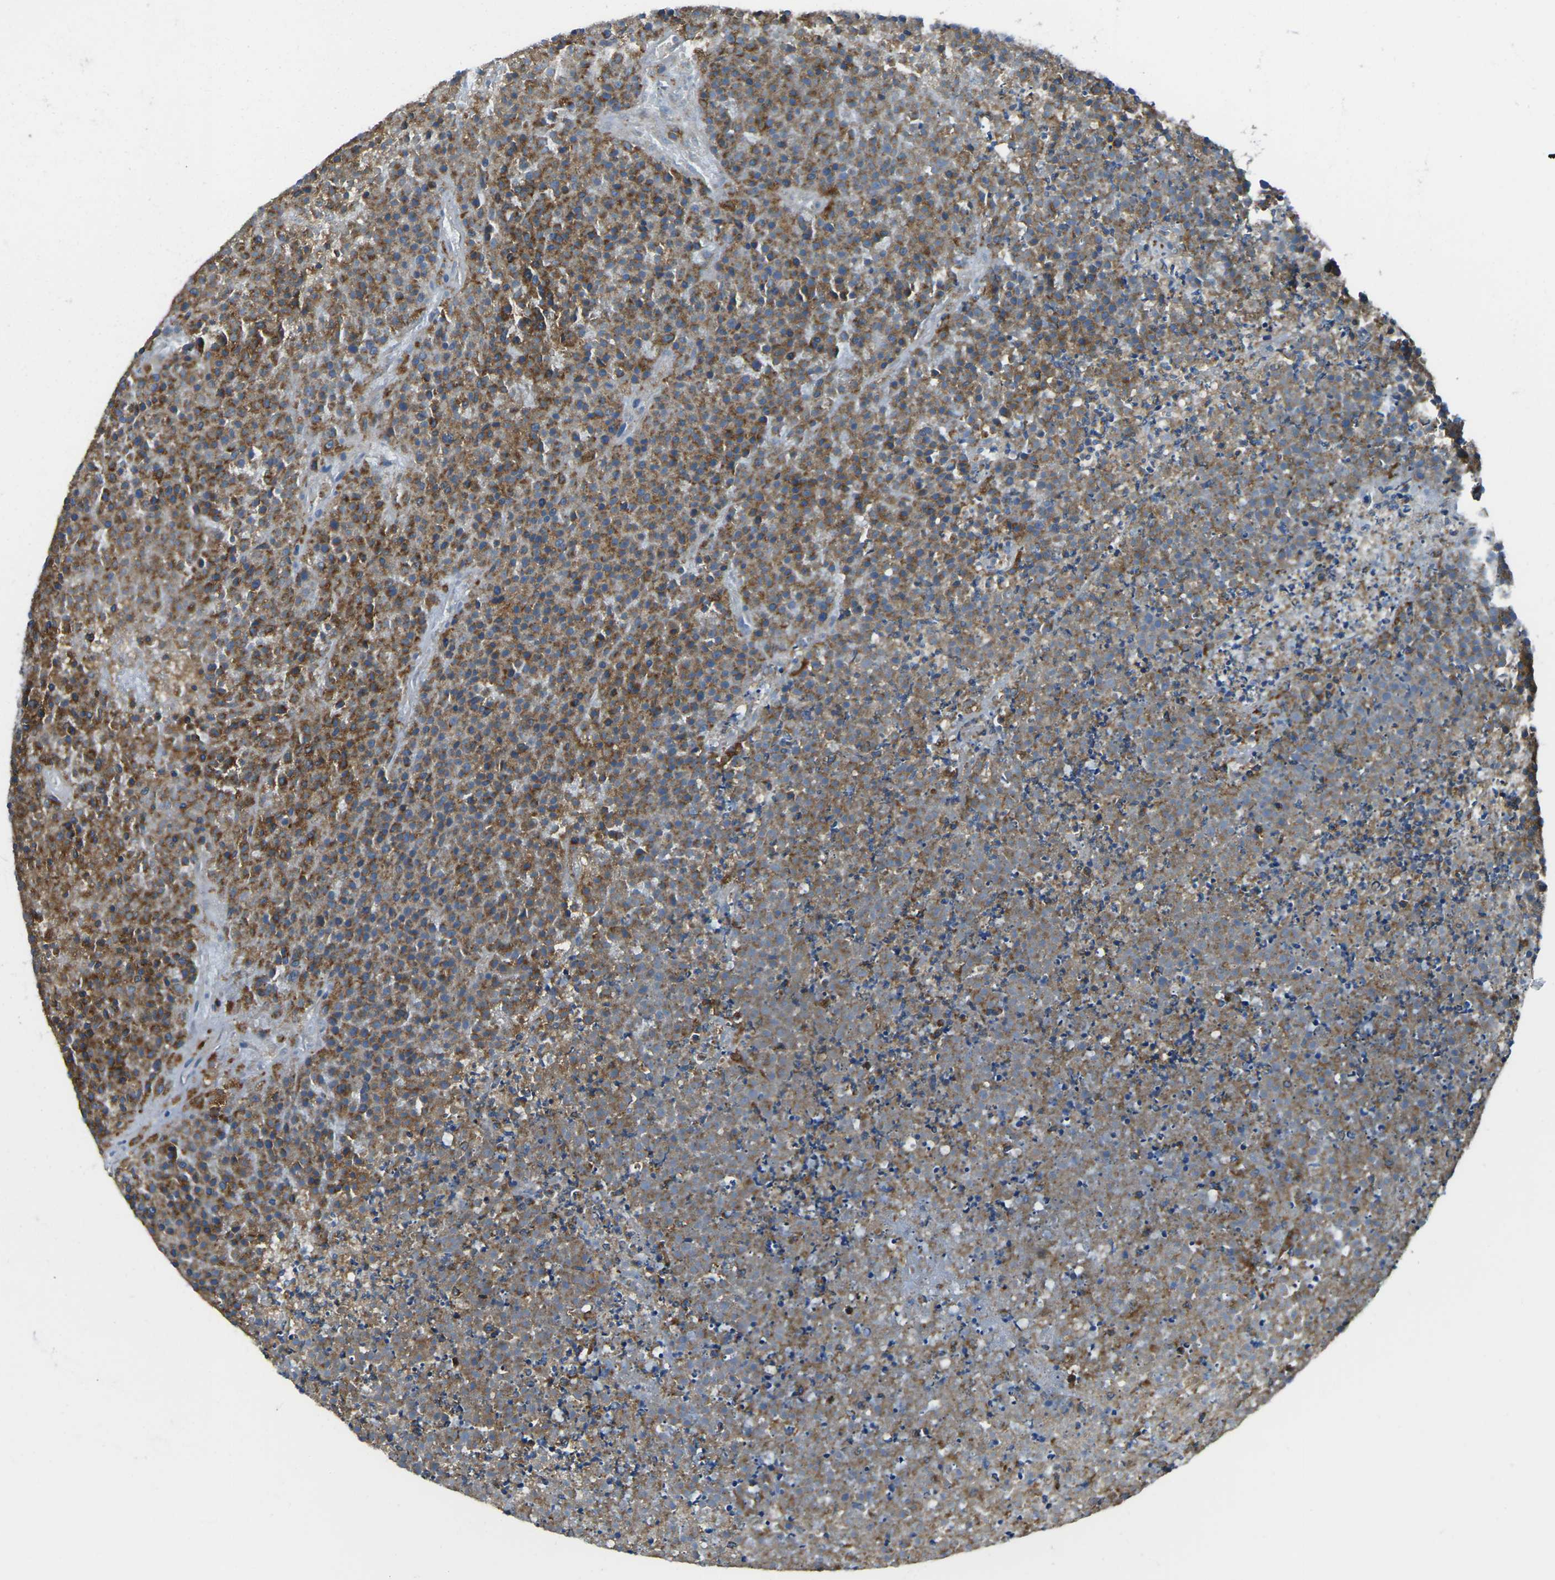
{"staining": {"intensity": "strong", "quantity": "25%-75%", "location": "cytoplasmic/membranous"}, "tissue": "testis cancer", "cell_type": "Tumor cells", "image_type": "cancer", "snomed": [{"axis": "morphology", "description": "Seminoma, NOS"}, {"axis": "topography", "description": "Testis"}], "caption": "A photomicrograph showing strong cytoplasmic/membranous expression in about 25%-75% of tumor cells in testis cancer, as visualized by brown immunohistochemical staining.", "gene": "CDK17", "patient": {"sex": "male", "age": 59}}